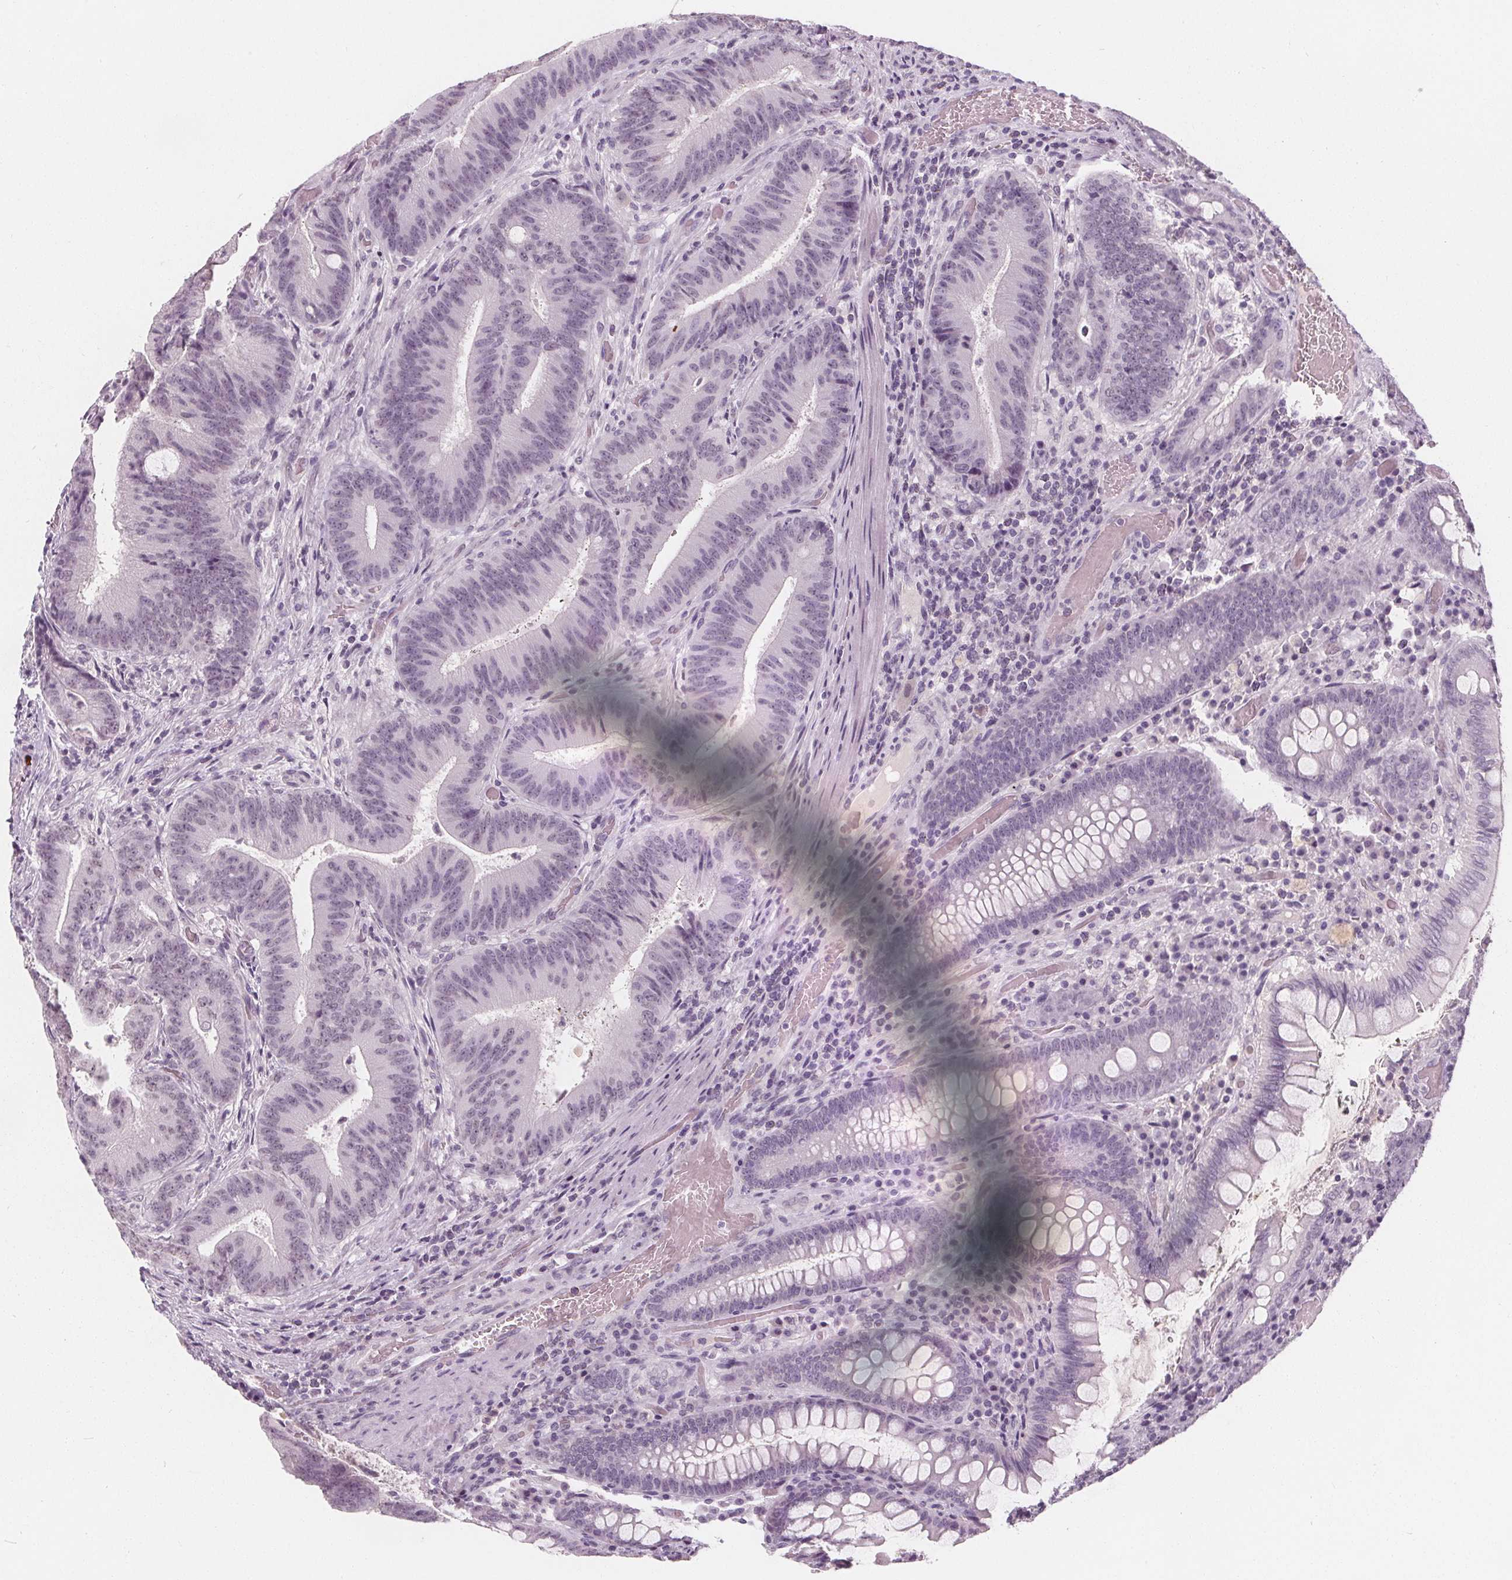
{"staining": {"intensity": "negative", "quantity": "none", "location": "none"}, "tissue": "colorectal cancer", "cell_type": "Tumor cells", "image_type": "cancer", "snomed": [{"axis": "morphology", "description": "Adenocarcinoma, NOS"}, {"axis": "topography", "description": "Colon"}], "caption": "Immunohistochemistry (IHC) of human colorectal adenocarcinoma displays no expression in tumor cells.", "gene": "DBX2", "patient": {"sex": "female", "age": 43}}